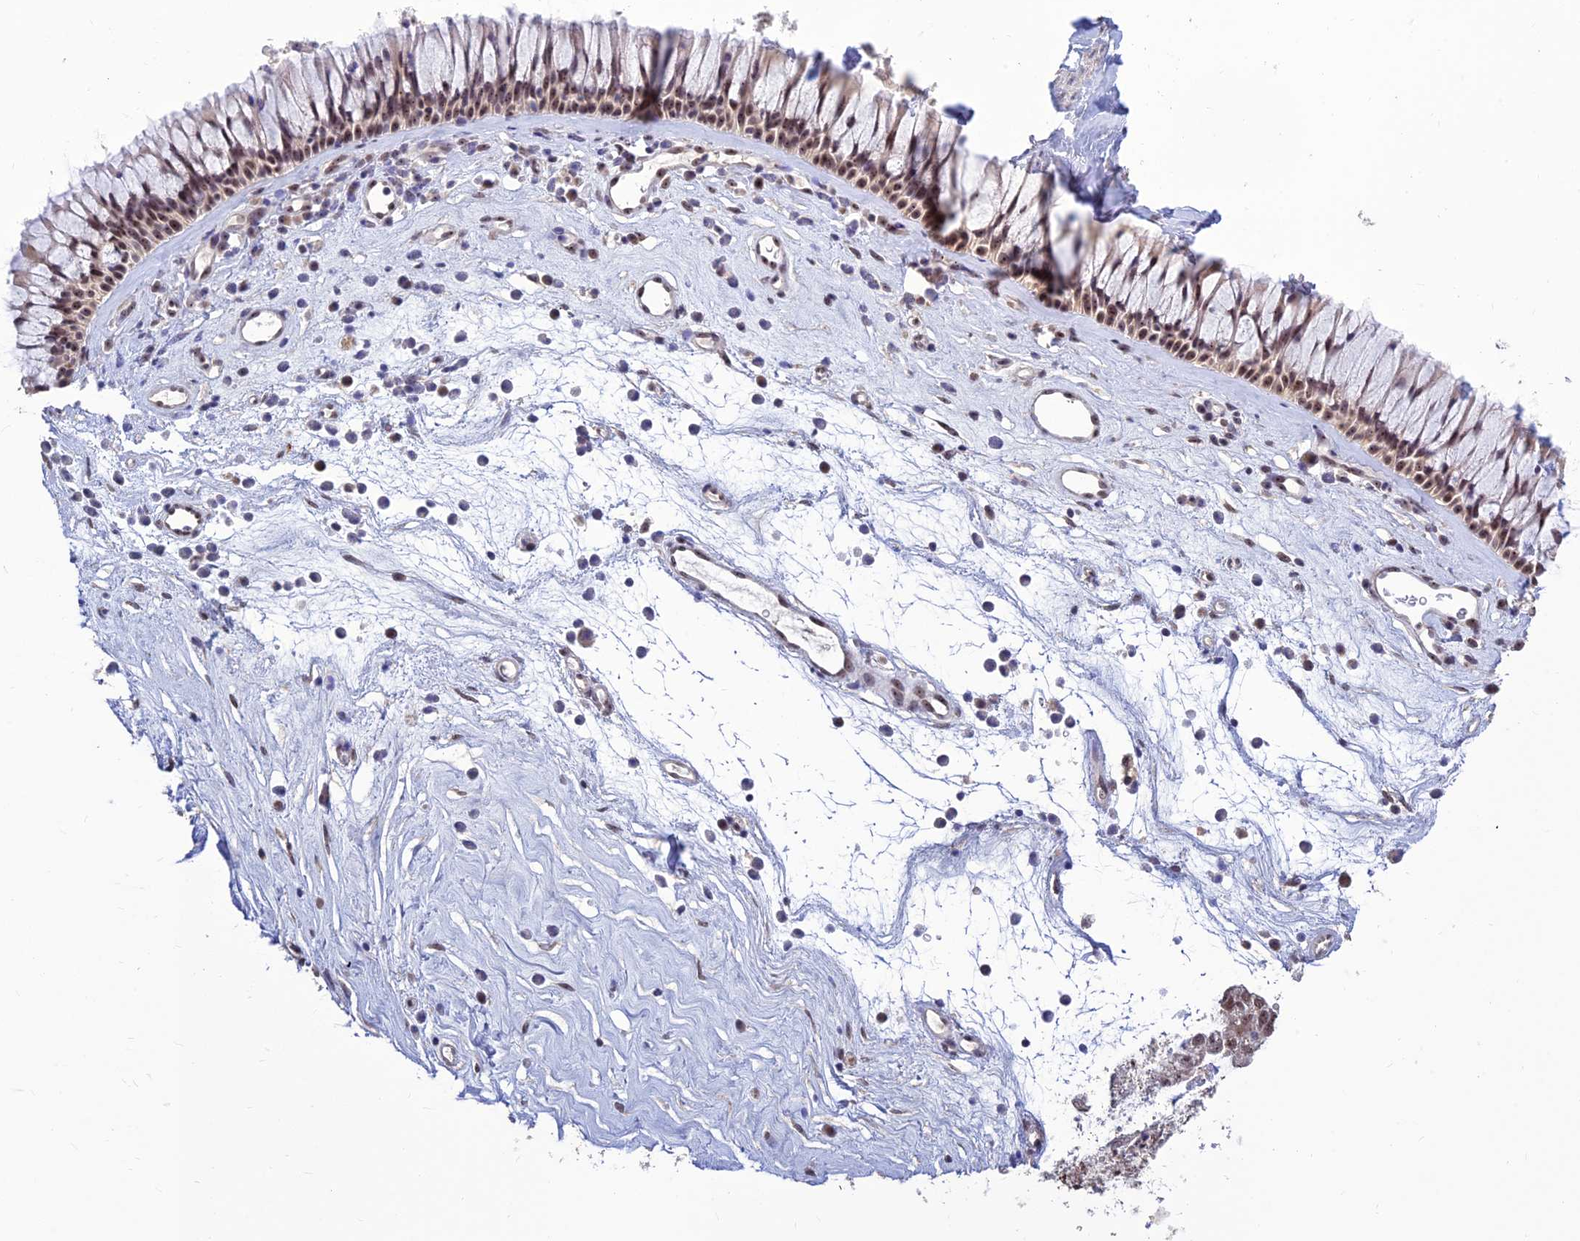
{"staining": {"intensity": "moderate", "quantity": ">75%", "location": "cytoplasmic/membranous,nuclear"}, "tissue": "nasopharynx", "cell_type": "Respiratory epithelial cells", "image_type": "normal", "snomed": [{"axis": "morphology", "description": "Normal tissue, NOS"}, {"axis": "morphology", "description": "Inflammation, NOS"}, {"axis": "morphology", "description": "Malignant melanoma, Metastatic site"}, {"axis": "topography", "description": "Nasopharynx"}], "caption": "Immunohistochemical staining of benign nasopharynx displays >75% levels of moderate cytoplasmic/membranous,nuclear protein staining in approximately >75% of respiratory epithelial cells.", "gene": "POLR1G", "patient": {"sex": "male", "age": 70}}